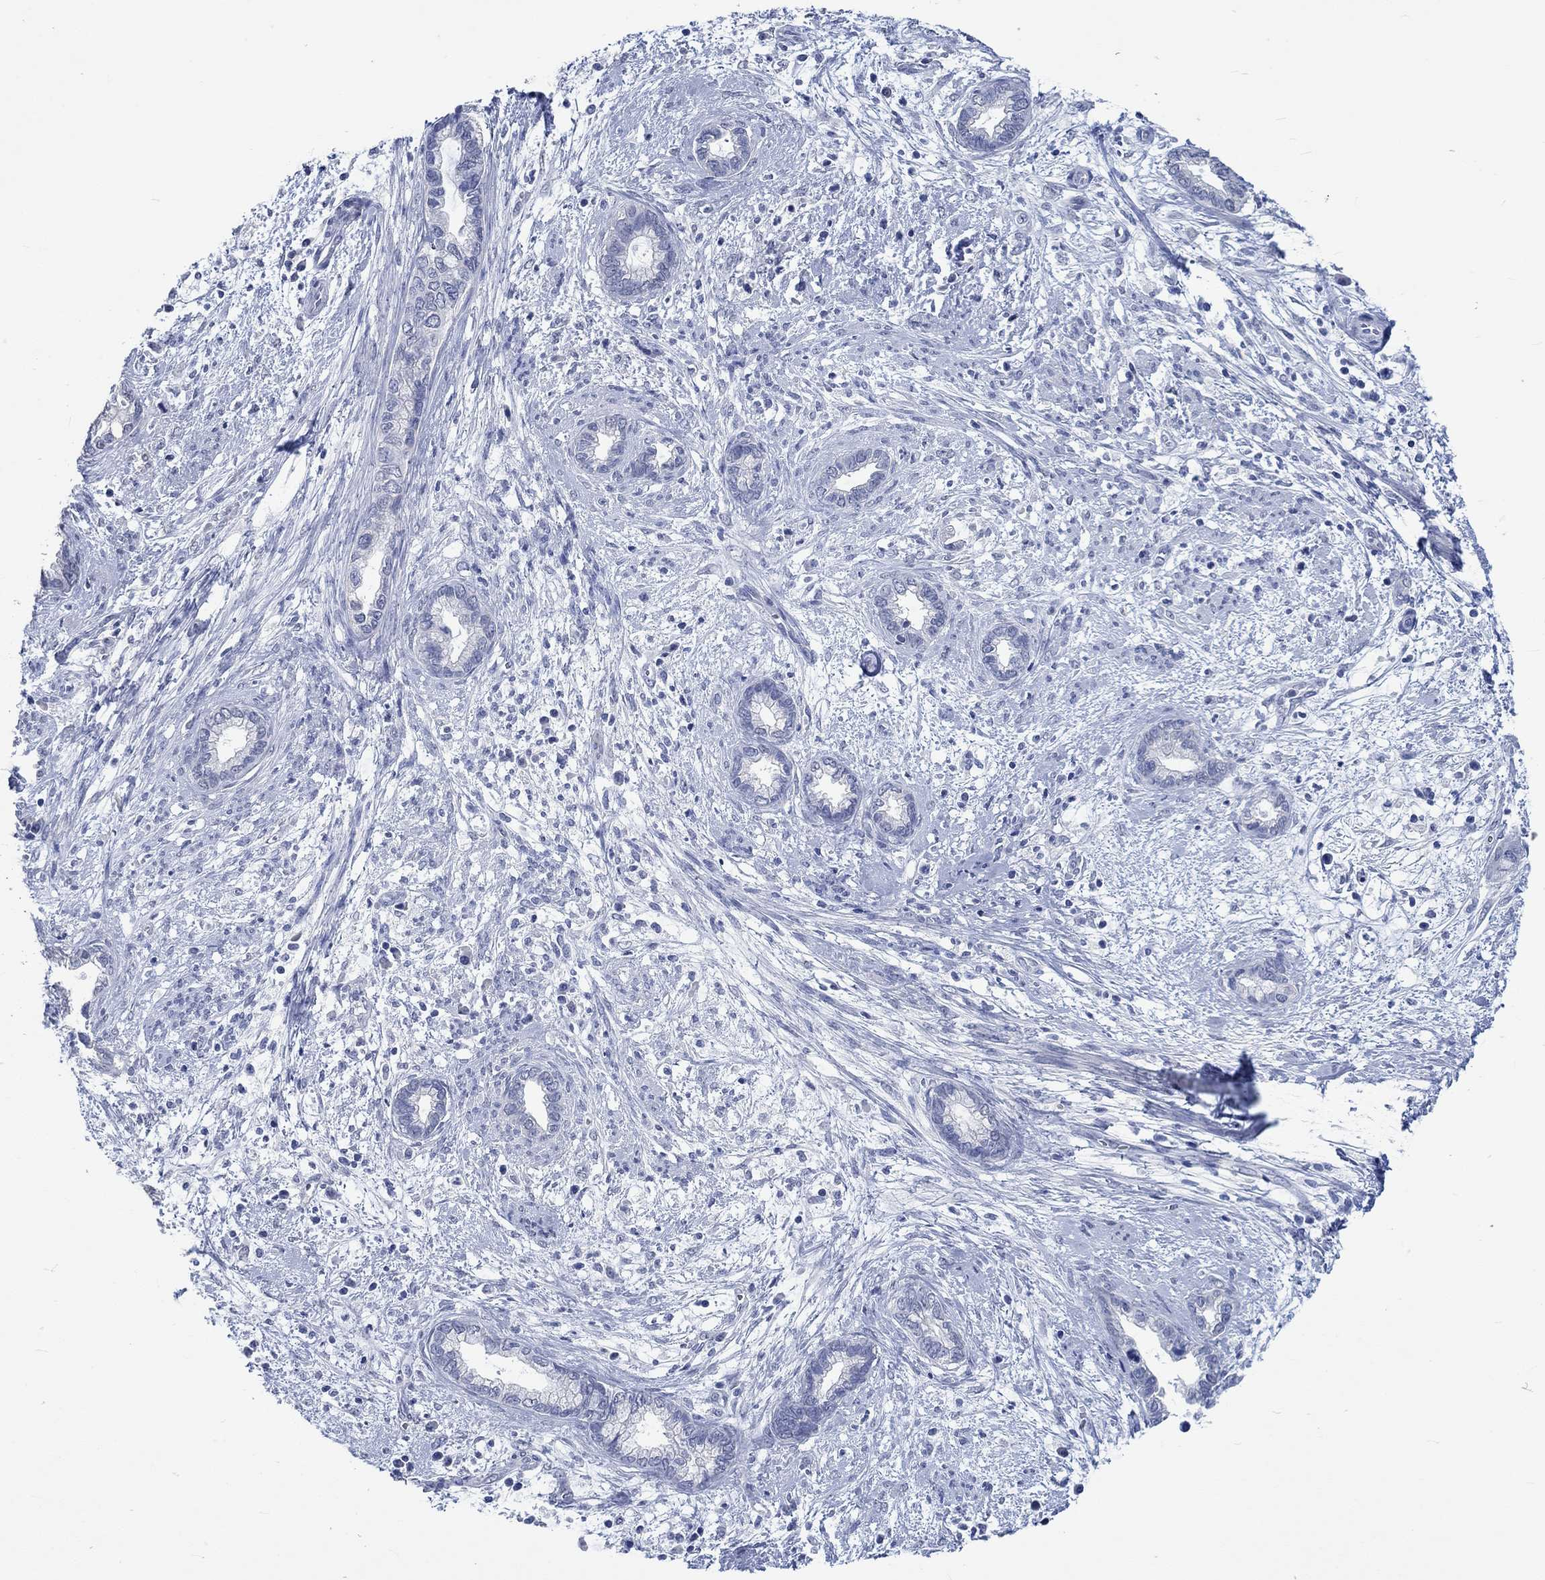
{"staining": {"intensity": "negative", "quantity": "none", "location": "none"}, "tissue": "cervical cancer", "cell_type": "Tumor cells", "image_type": "cancer", "snomed": [{"axis": "morphology", "description": "Adenocarcinoma, NOS"}, {"axis": "topography", "description": "Cervix"}], "caption": "Tumor cells are negative for protein expression in human cervical cancer.", "gene": "C4orf47", "patient": {"sex": "female", "age": 62}}